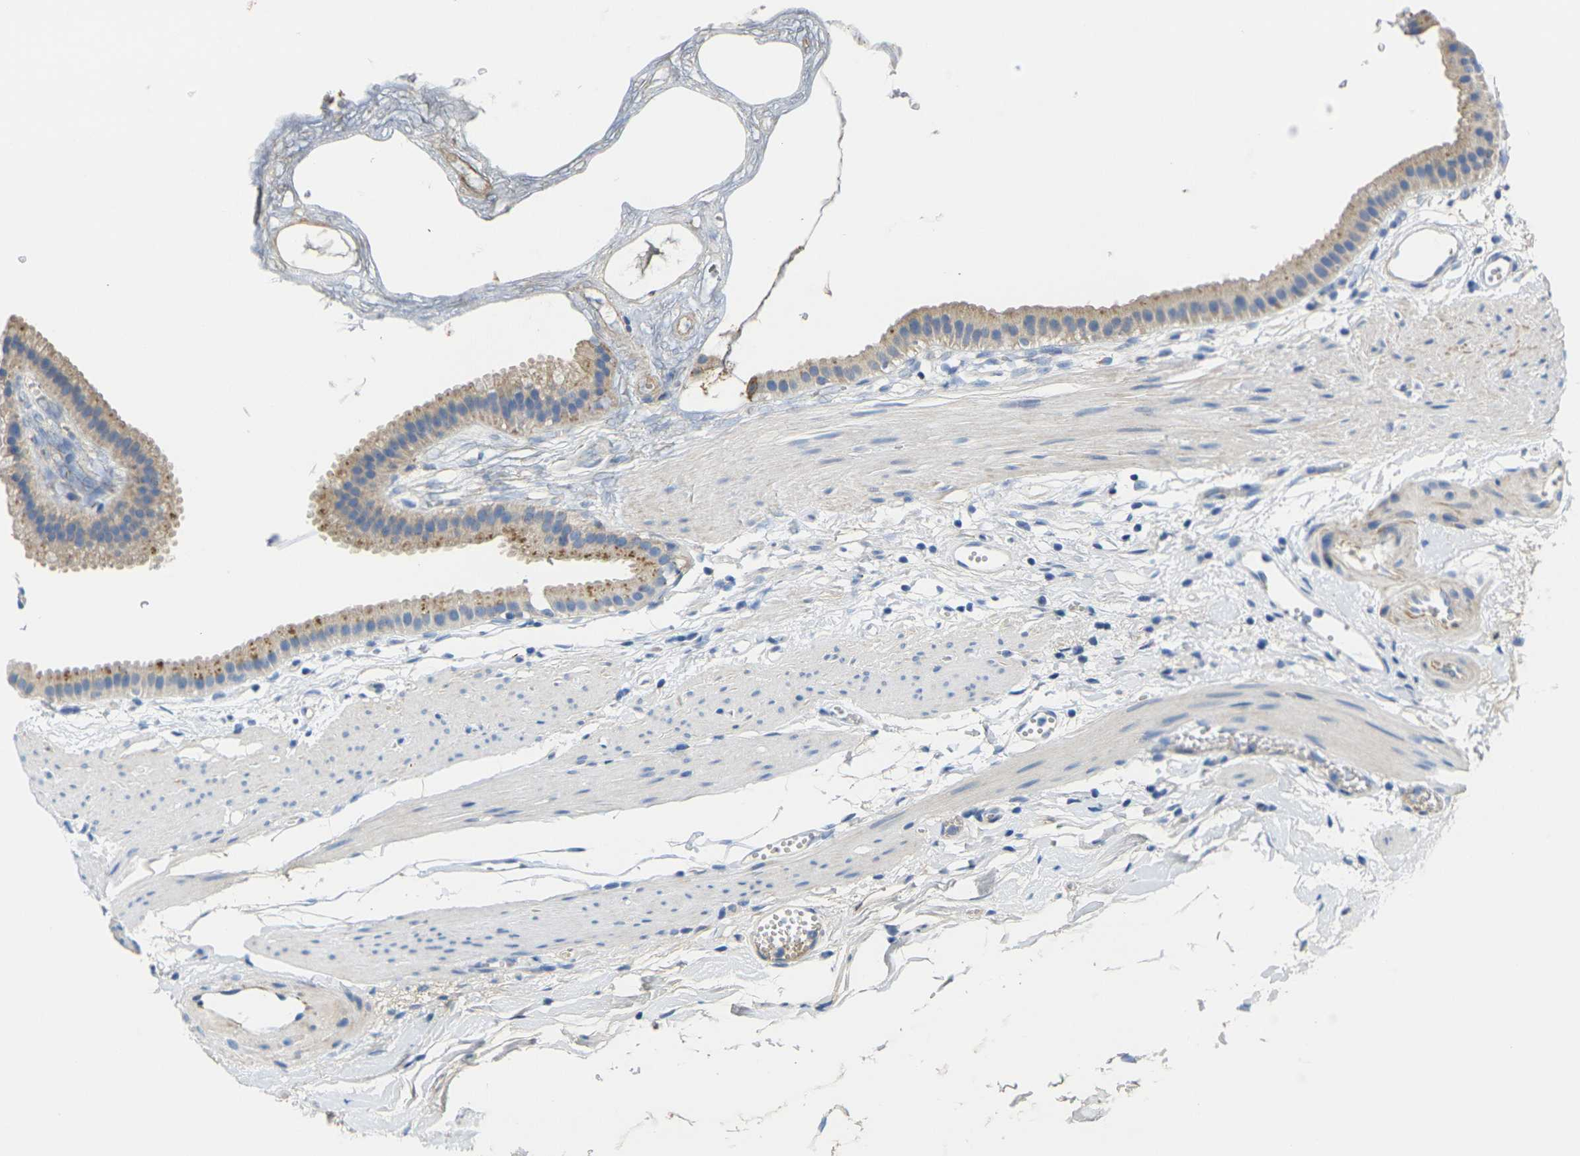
{"staining": {"intensity": "moderate", "quantity": ">75%", "location": "cytoplasmic/membranous"}, "tissue": "gallbladder", "cell_type": "Glandular cells", "image_type": "normal", "snomed": [{"axis": "morphology", "description": "Normal tissue, NOS"}, {"axis": "topography", "description": "Gallbladder"}], "caption": "Immunohistochemical staining of normal gallbladder exhibits moderate cytoplasmic/membranous protein expression in about >75% of glandular cells.", "gene": "OTOF", "patient": {"sex": "female", "age": 64}}